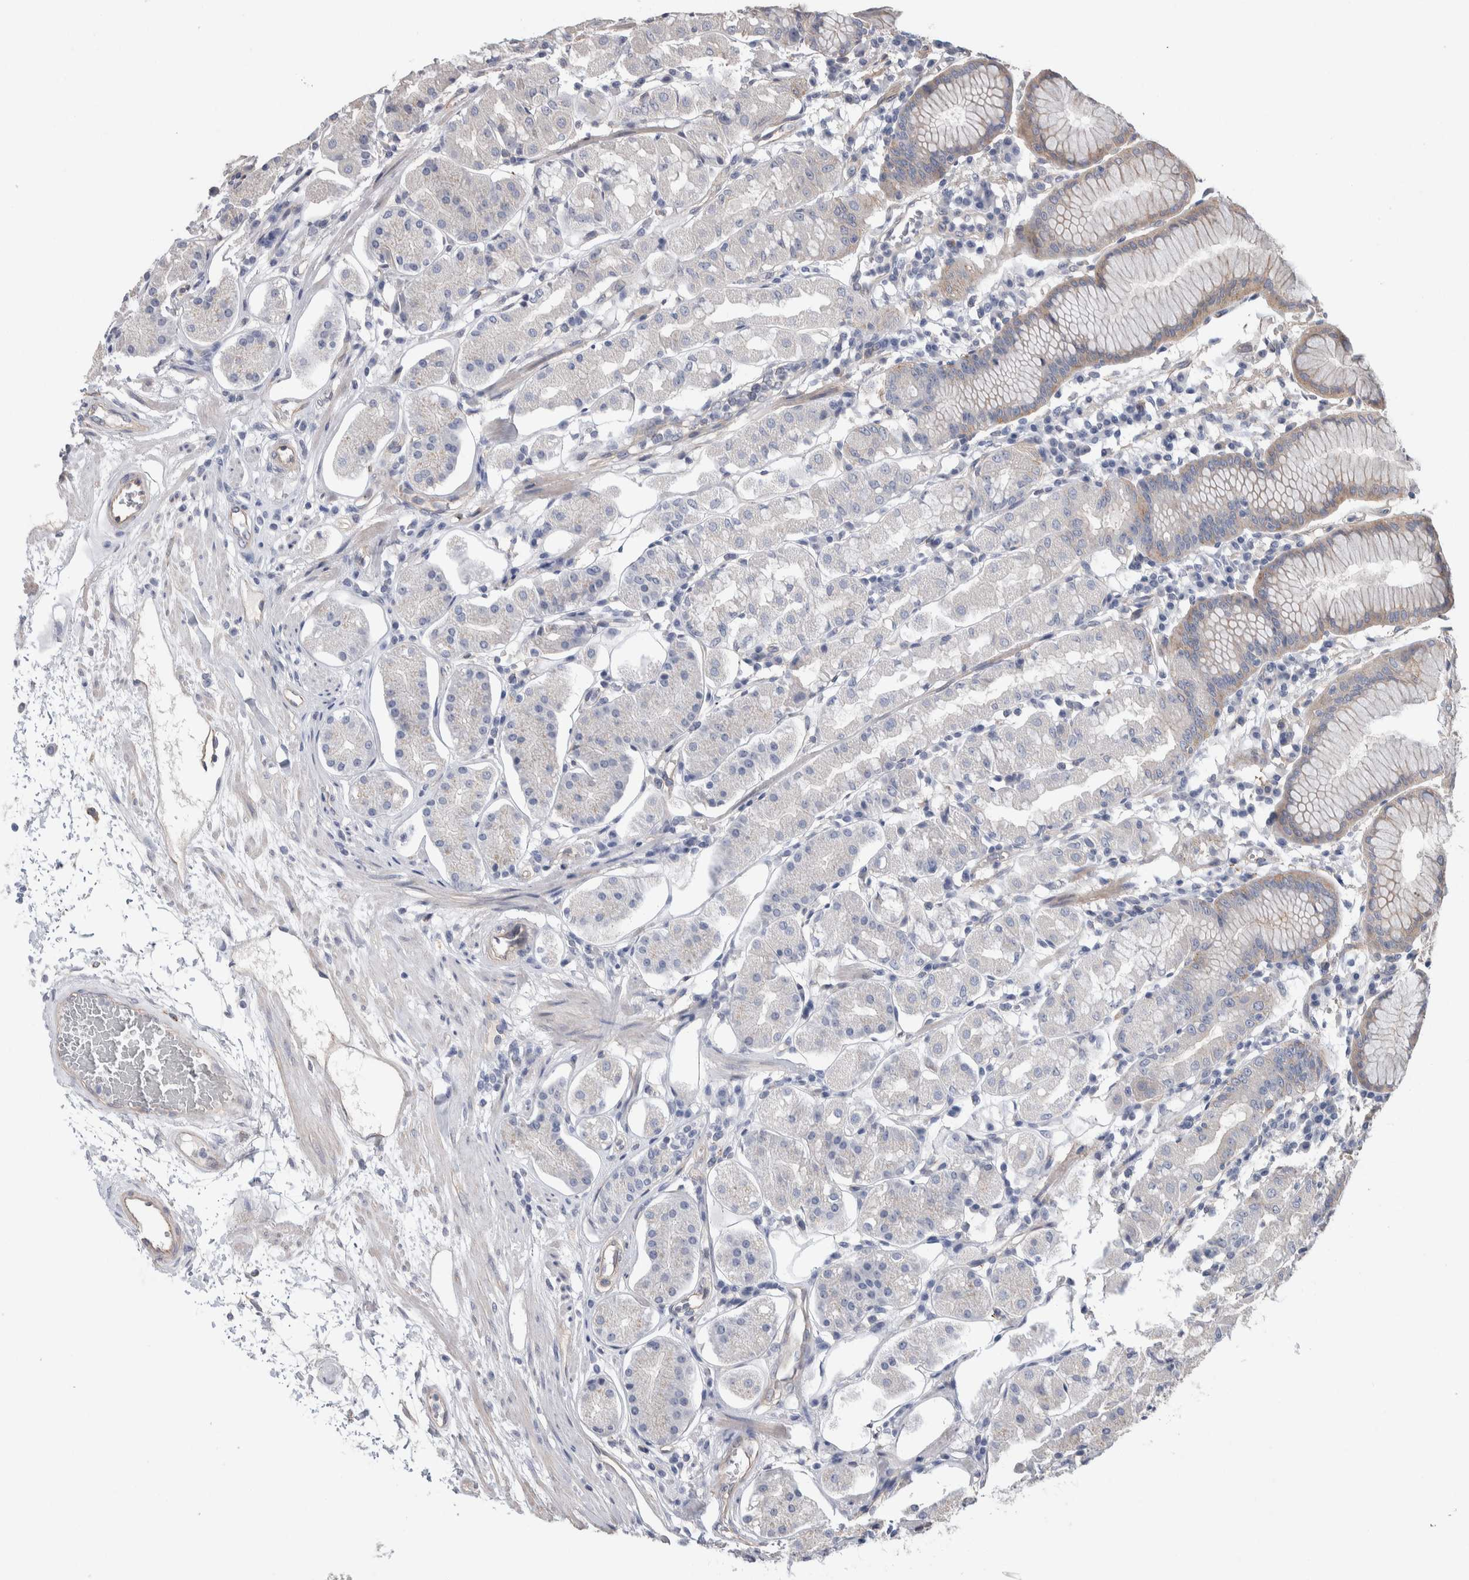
{"staining": {"intensity": "negative", "quantity": "none", "location": "none"}, "tissue": "stomach", "cell_type": "Glandular cells", "image_type": "normal", "snomed": [{"axis": "morphology", "description": "Normal tissue, NOS"}, {"axis": "topography", "description": "Stomach"}, {"axis": "topography", "description": "Stomach, lower"}], "caption": "Glandular cells are negative for brown protein staining in unremarkable stomach. Brightfield microscopy of immunohistochemistry (IHC) stained with DAB (3,3'-diaminobenzidine) (brown) and hematoxylin (blue), captured at high magnification.", "gene": "GCNA", "patient": {"sex": "female", "age": 56}}